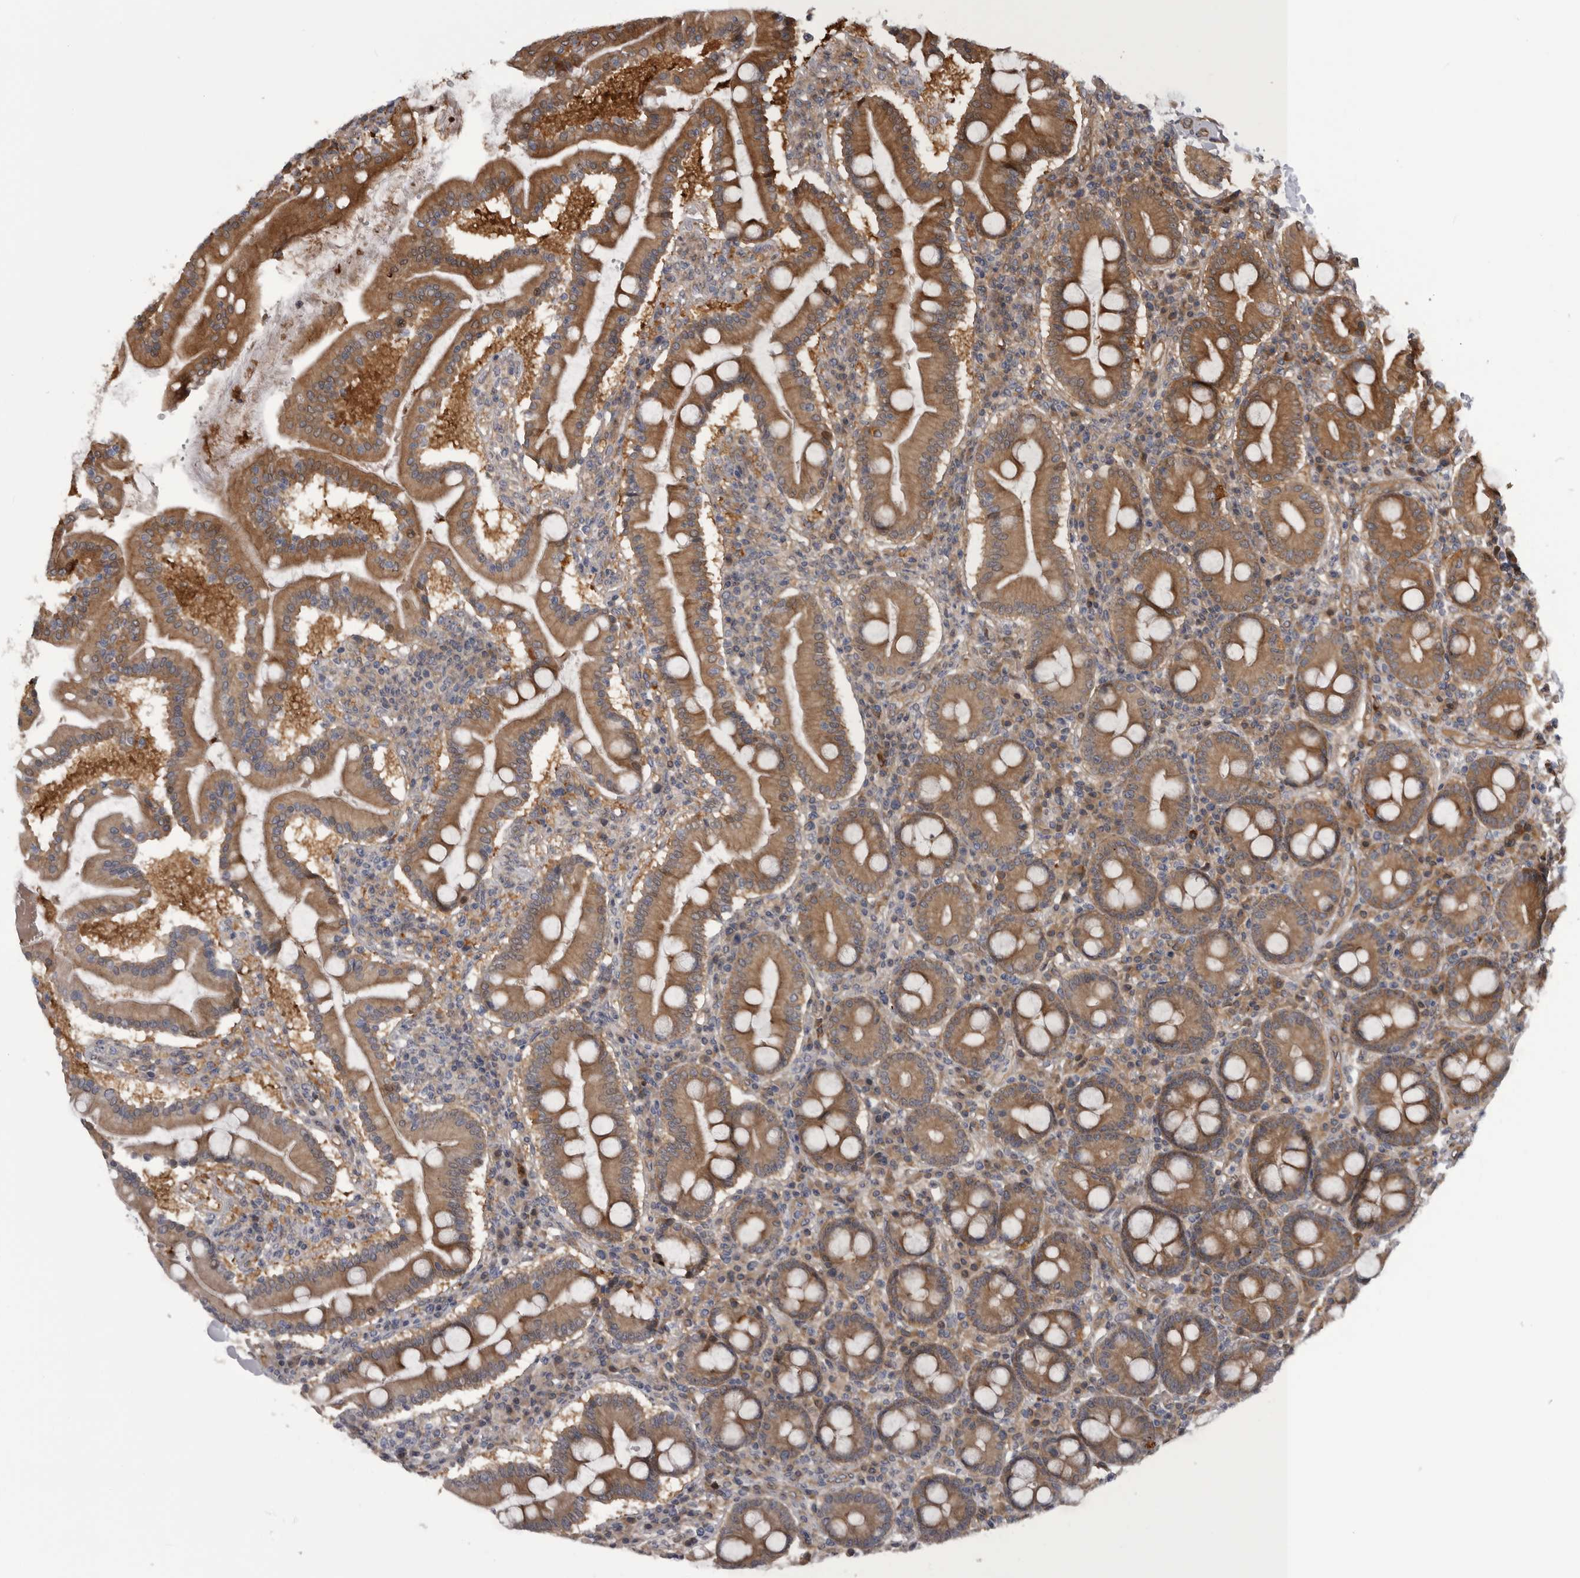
{"staining": {"intensity": "moderate", "quantity": ">75%", "location": "cytoplasmic/membranous"}, "tissue": "duodenum", "cell_type": "Glandular cells", "image_type": "normal", "snomed": [{"axis": "morphology", "description": "Normal tissue, NOS"}, {"axis": "topography", "description": "Duodenum"}], "caption": "DAB immunohistochemical staining of benign human duodenum exhibits moderate cytoplasmic/membranous protein expression in approximately >75% of glandular cells.", "gene": "RAB3GAP2", "patient": {"sex": "male", "age": 50}}